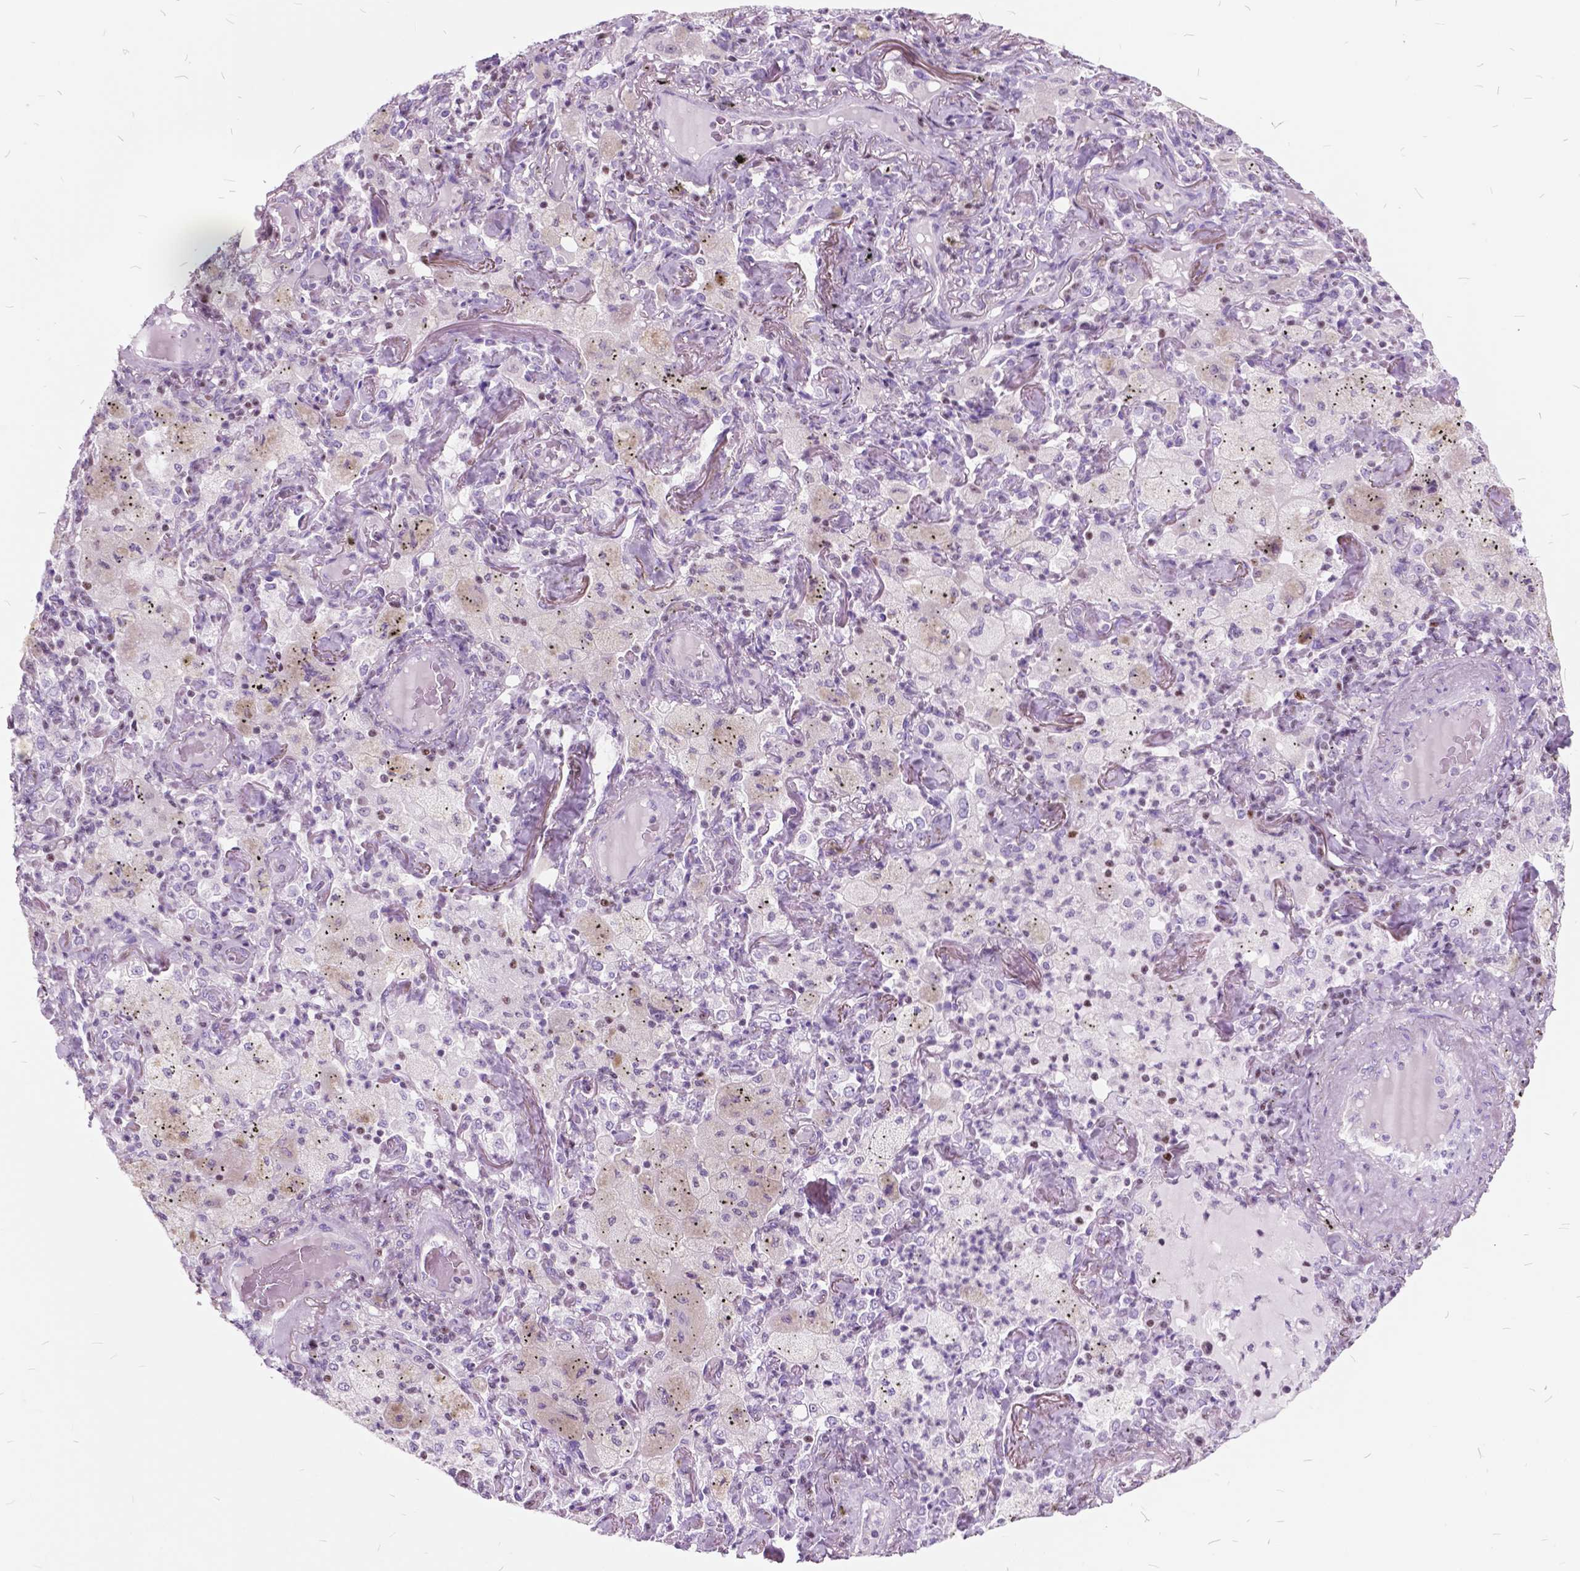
{"staining": {"intensity": "negative", "quantity": "none", "location": "none"}, "tissue": "lung cancer", "cell_type": "Tumor cells", "image_type": "cancer", "snomed": [{"axis": "morphology", "description": "Adenocarcinoma, NOS"}, {"axis": "topography", "description": "Lung"}], "caption": "Immunohistochemical staining of adenocarcinoma (lung) reveals no significant expression in tumor cells.", "gene": "SP140", "patient": {"sex": "female", "age": 73}}